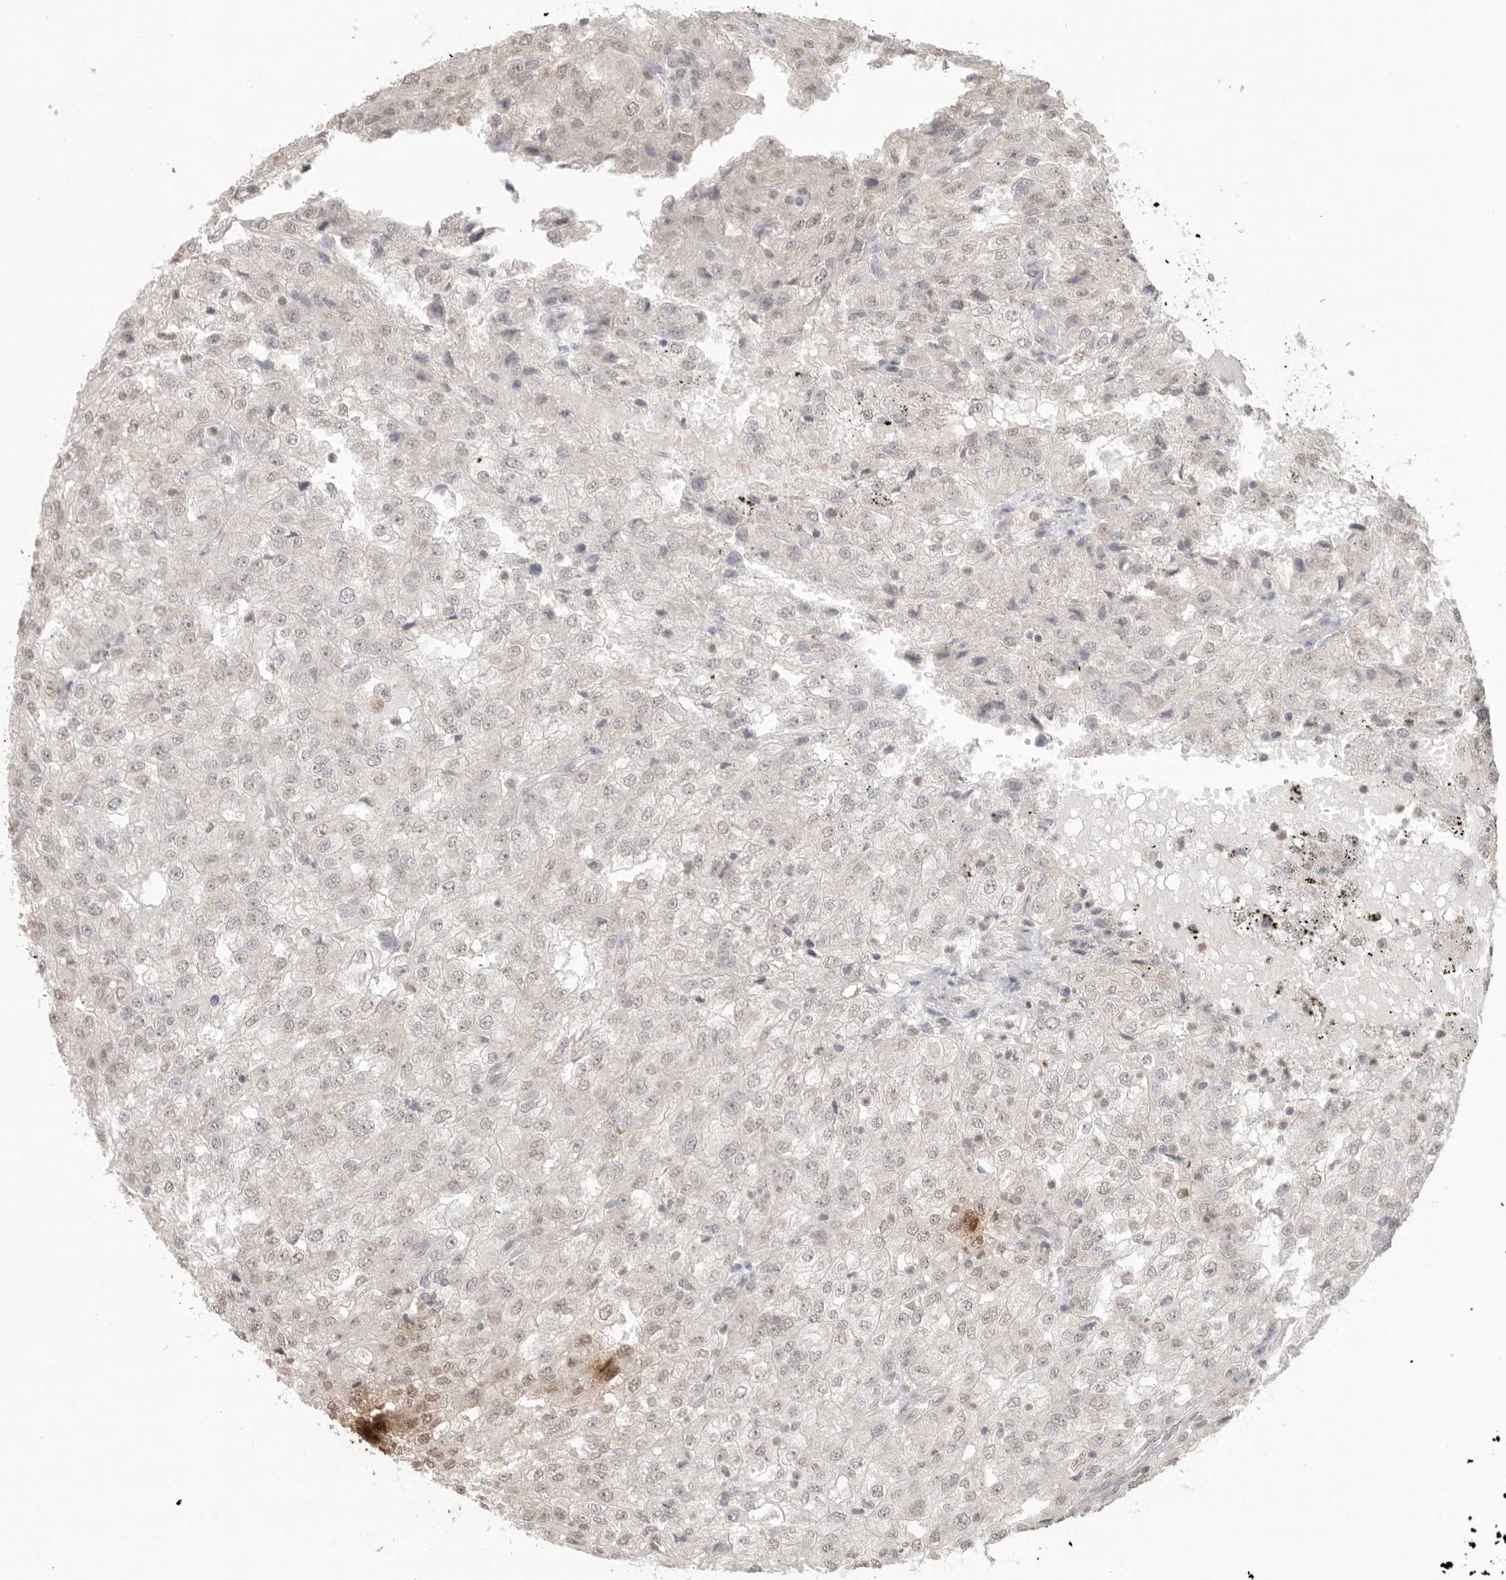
{"staining": {"intensity": "weak", "quantity": "<25%", "location": "nuclear"}, "tissue": "renal cancer", "cell_type": "Tumor cells", "image_type": "cancer", "snomed": [{"axis": "morphology", "description": "Adenocarcinoma, NOS"}, {"axis": "topography", "description": "Kidney"}], "caption": "Tumor cells are negative for protein expression in human renal cancer (adenocarcinoma).", "gene": "KLK5", "patient": {"sex": "female", "age": 54}}